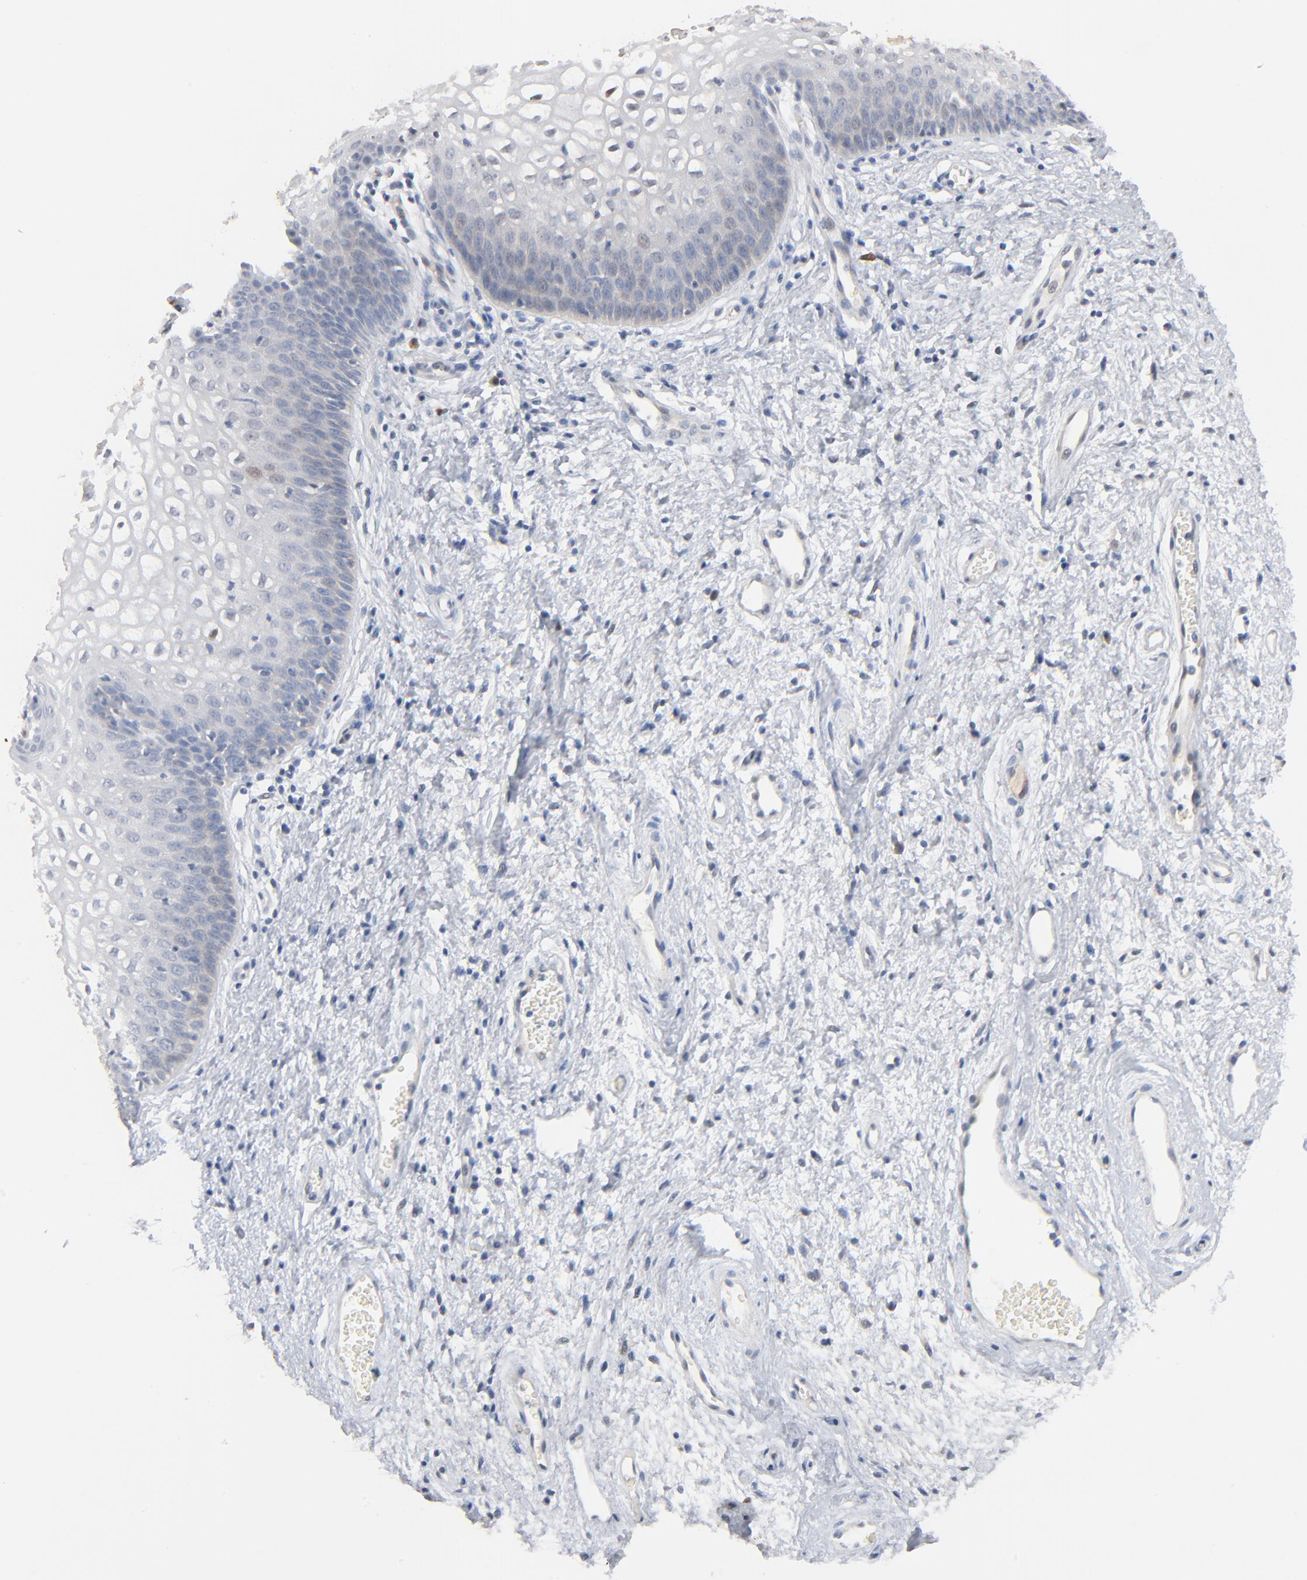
{"staining": {"intensity": "negative", "quantity": "none", "location": "none"}, "tissue": "vagina", "cell_type": "Squamous epithelial cells", "image_type": "normal", "snomed": [{"axis": "morphology", "description": "Normal tissue, NOS"}, {"axis": "topography", "description": "Vagina"}], "caption": "Immunohistochemistry (IHC) histopathology image of unremarkable vagina: human vagina stained with DAB shows no significant protein expression in squamous epithelial cells.", "gene": "EPCAM", "patient": {"sex": "female", "age": 34}}